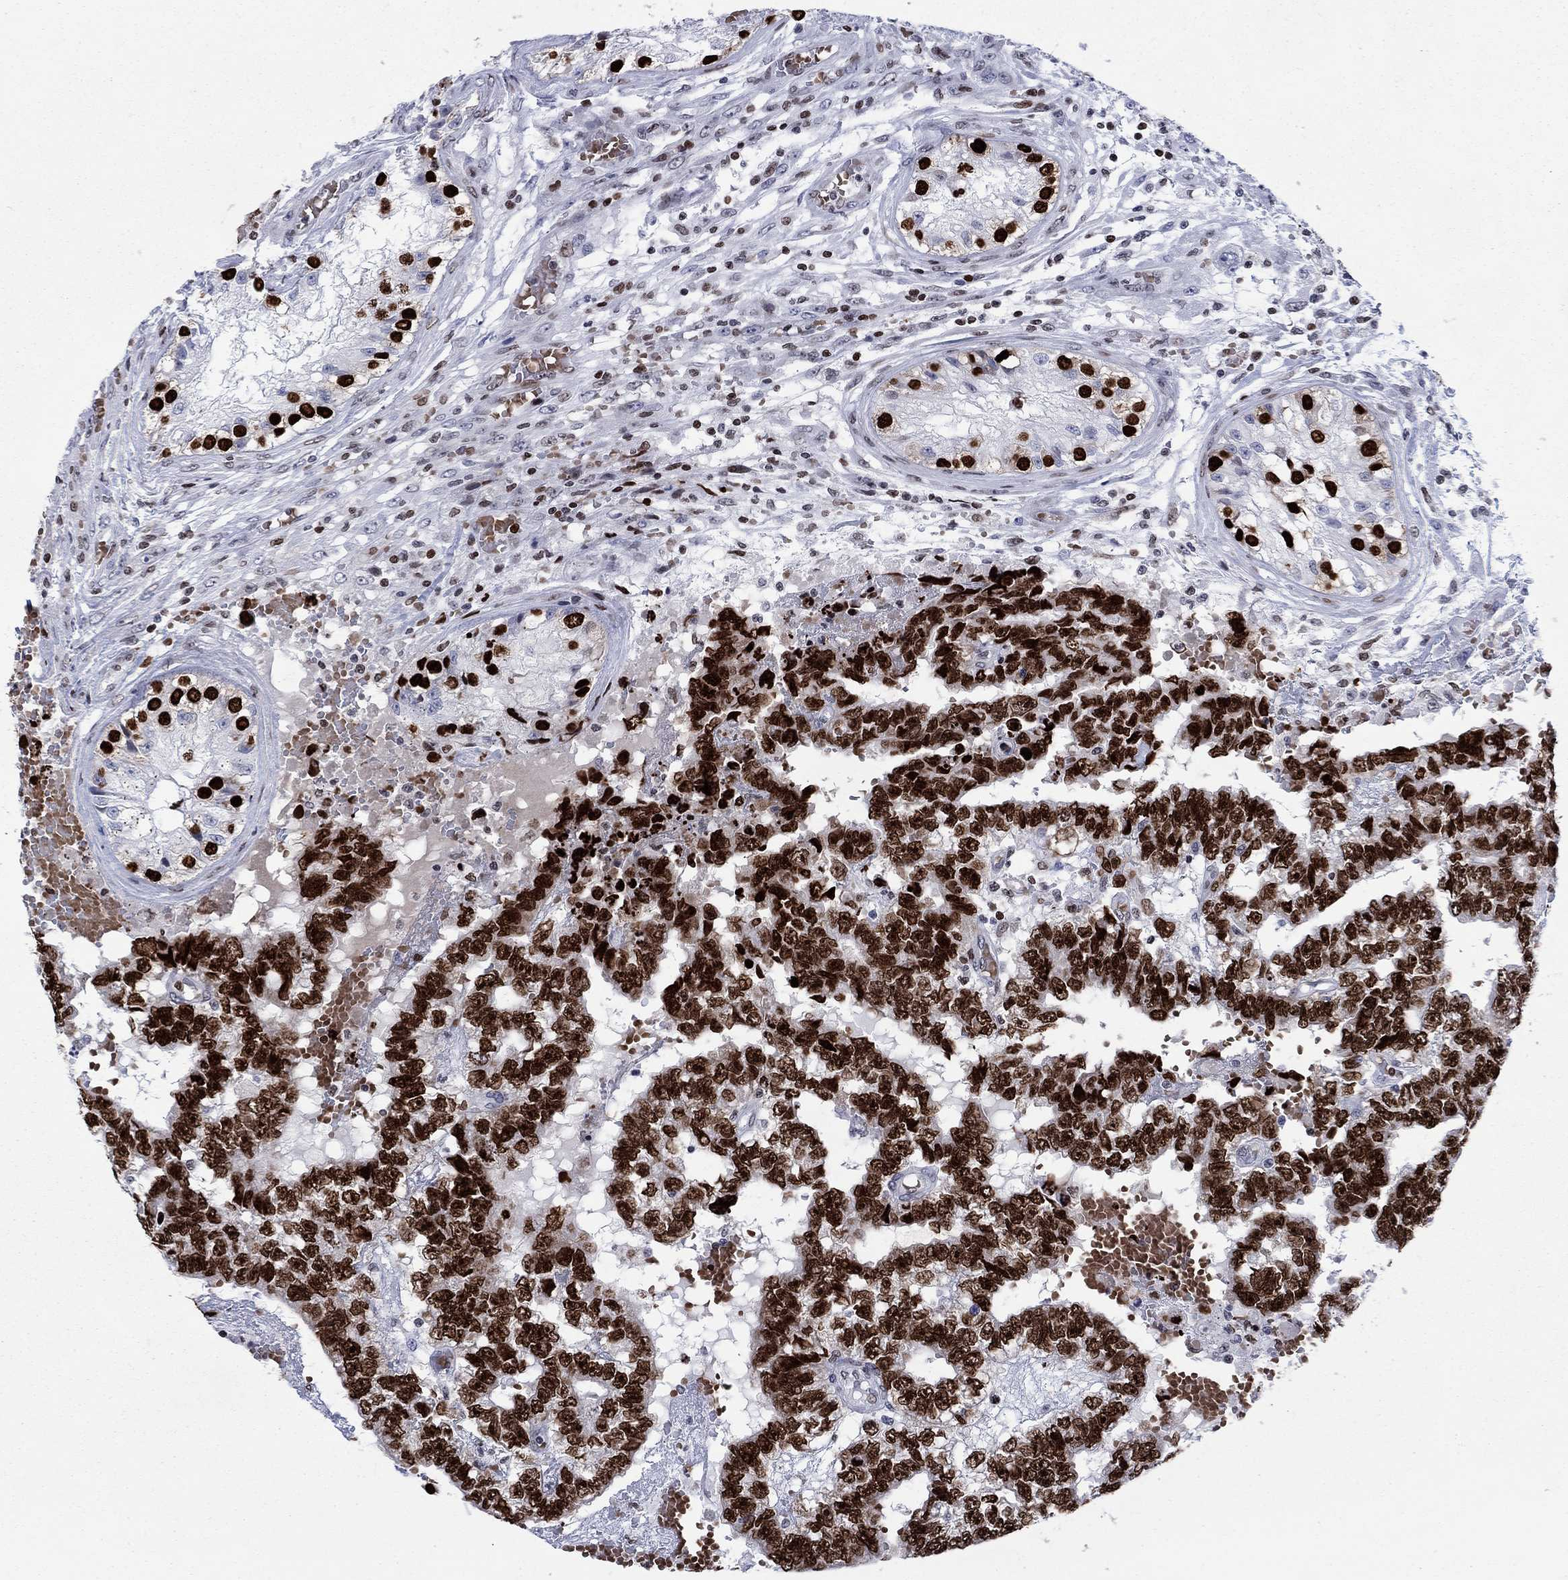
{"staining": {"intensity": "strong", "quantity": ">75%", "location": "nuclear"}, "tissue": "testis cancer", "cell_type": "Tumor cells", "image_type": "cancer", "snomed": [{"axis": "morphology", "description": "Carcinoma, Embryonal, NOS"}, {"axis": "topography", "description": "Testis"}], "caption": "Embryonal carcinoma (testis) stained with DAB (3,3'-diaminobenzidine) immunohistochemistry (IHC) shows high levels of strong nuclear positivity in about >75% of tumor cells.", "gene": "HMGA1", "patient": {"sex": "male", "age": 25}}